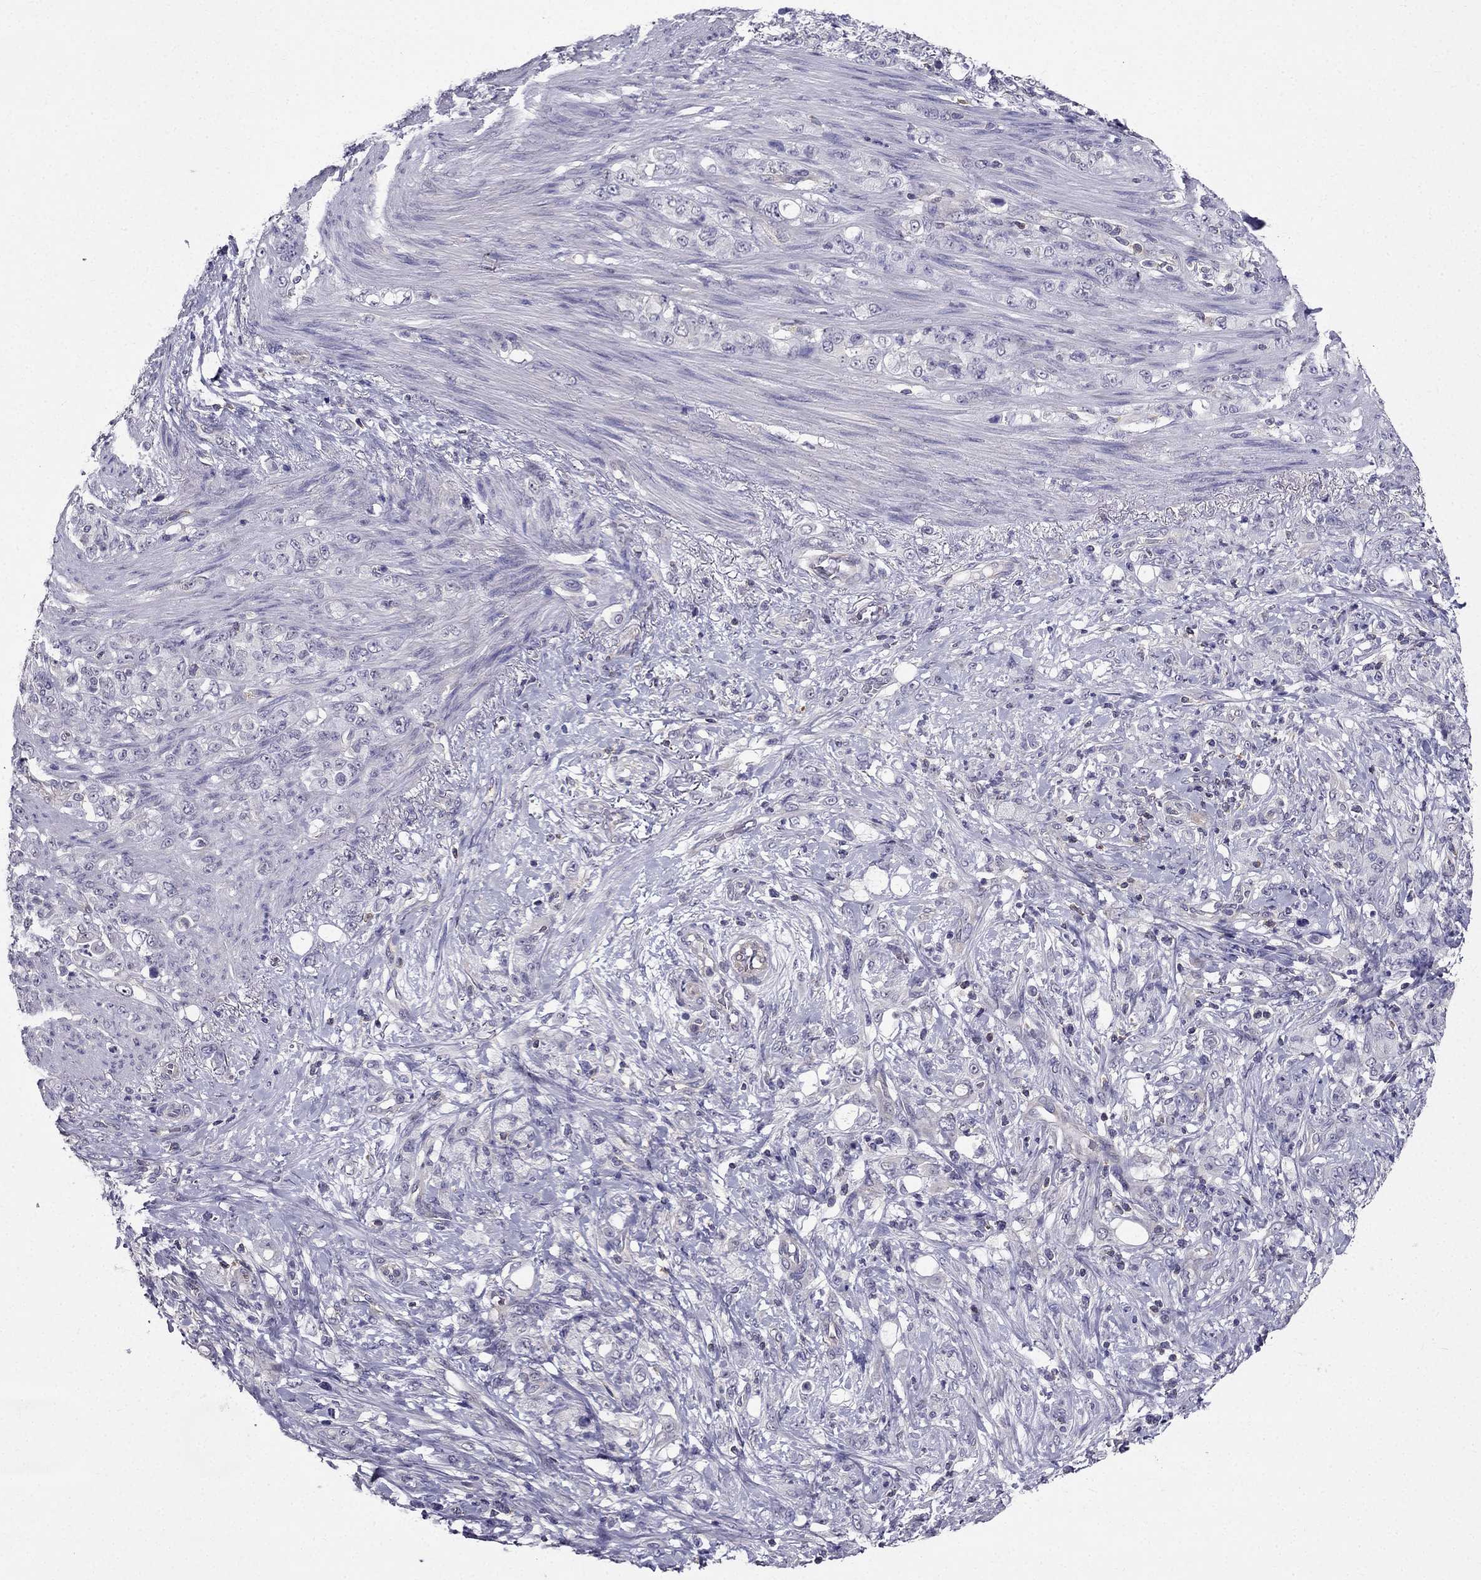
{"staining": {"intensity": "negative", "quantity": "none", "location": "none"}, "tissue": "stomach cancer", "cell_type": "Tumor cells", "image_type": "cancer", "snomed": [{"axis": "morphology", "description": "Adenocarcinoma, NOS"}, {"axis": "topography", "description": "Stomach"}], "caption": "DAB (3,3'-diaminobenzidine) immunohistochemical staining of human stomach cancer reveals no significant staining in tumor cells.", "gene": "AAK1", "patient": {"sex": "female", "age": 79}}